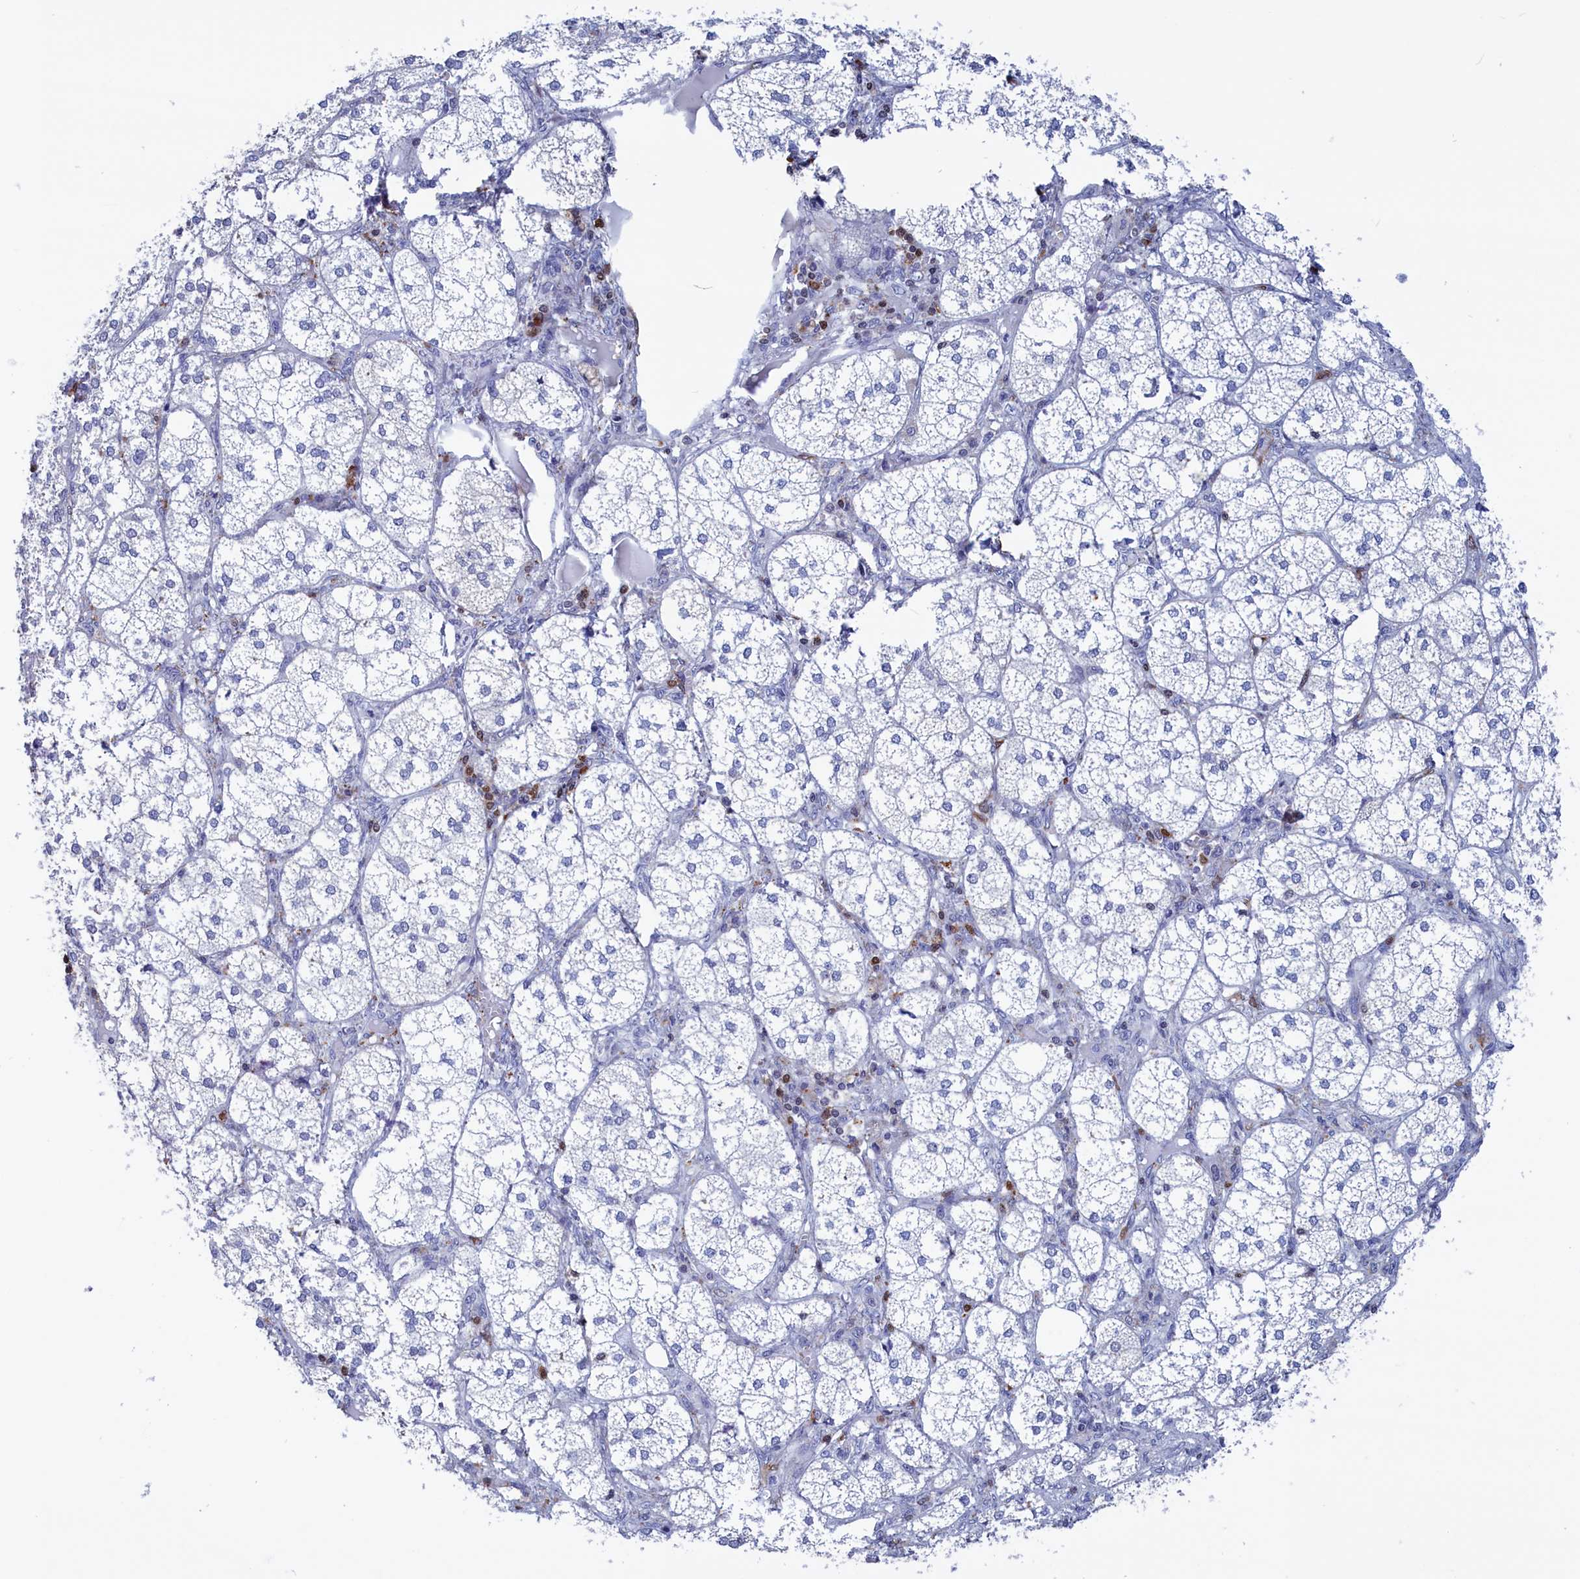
{"staining": {"intensity": "negative", "quantity": "none", "location": "none"}, "tissue": "adrenal gland", "cell_type": "Glandular cells", "image_type": "normal", "snomed": [{"axis": "morphology", "description": "Normal tissue, NOS"}, {"axis": "topography", "description": "Adrenal gland"}], "caption": "Immunohistochemical staining of normal human adrenal gland displays no significant staining in glandular cells.", "gene": "CRIP1", "patient": {"sex": "female", "age": 61}}